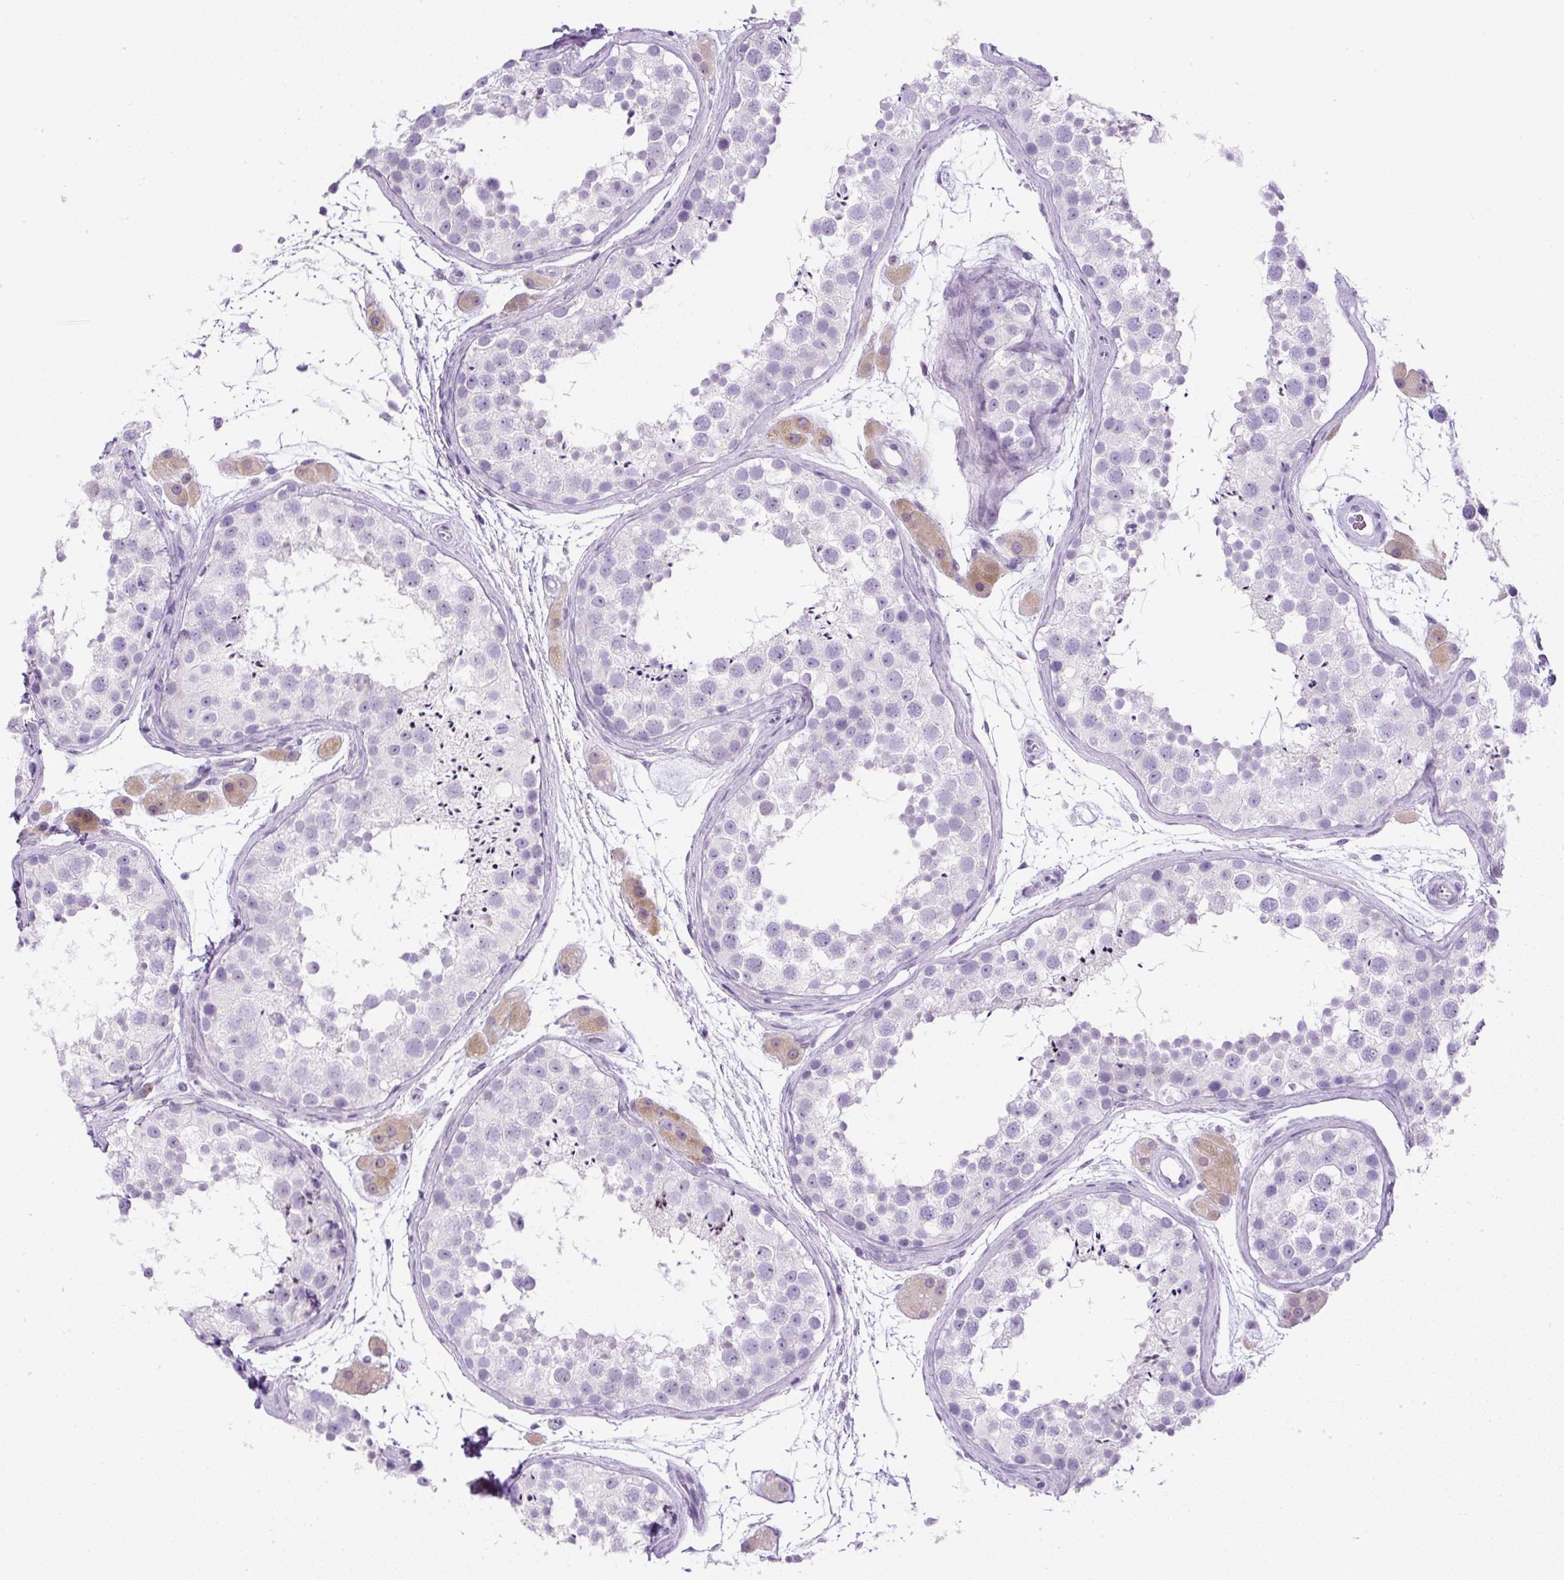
{"staining": {"intensity": "negative", "quantity": "none", "location": "none"}, "tissue": "testis", "cell_type": "Cells in seminiferous ducts", "image_type": "normal", "snomed": [{"axis": "morphology", "description": "Normal tissue, NOS"}, {"axis": "topography", "description": "Testis"}], "caption": "Cells in seminiferous ducts are negative for protein expression in benign human testis. (DAB (3,3'-diaminobenzidine) IHC with hematoxylin counter stain).", "gene": "RHBDD2", "patient": {"sex": "male", "age": 41}}